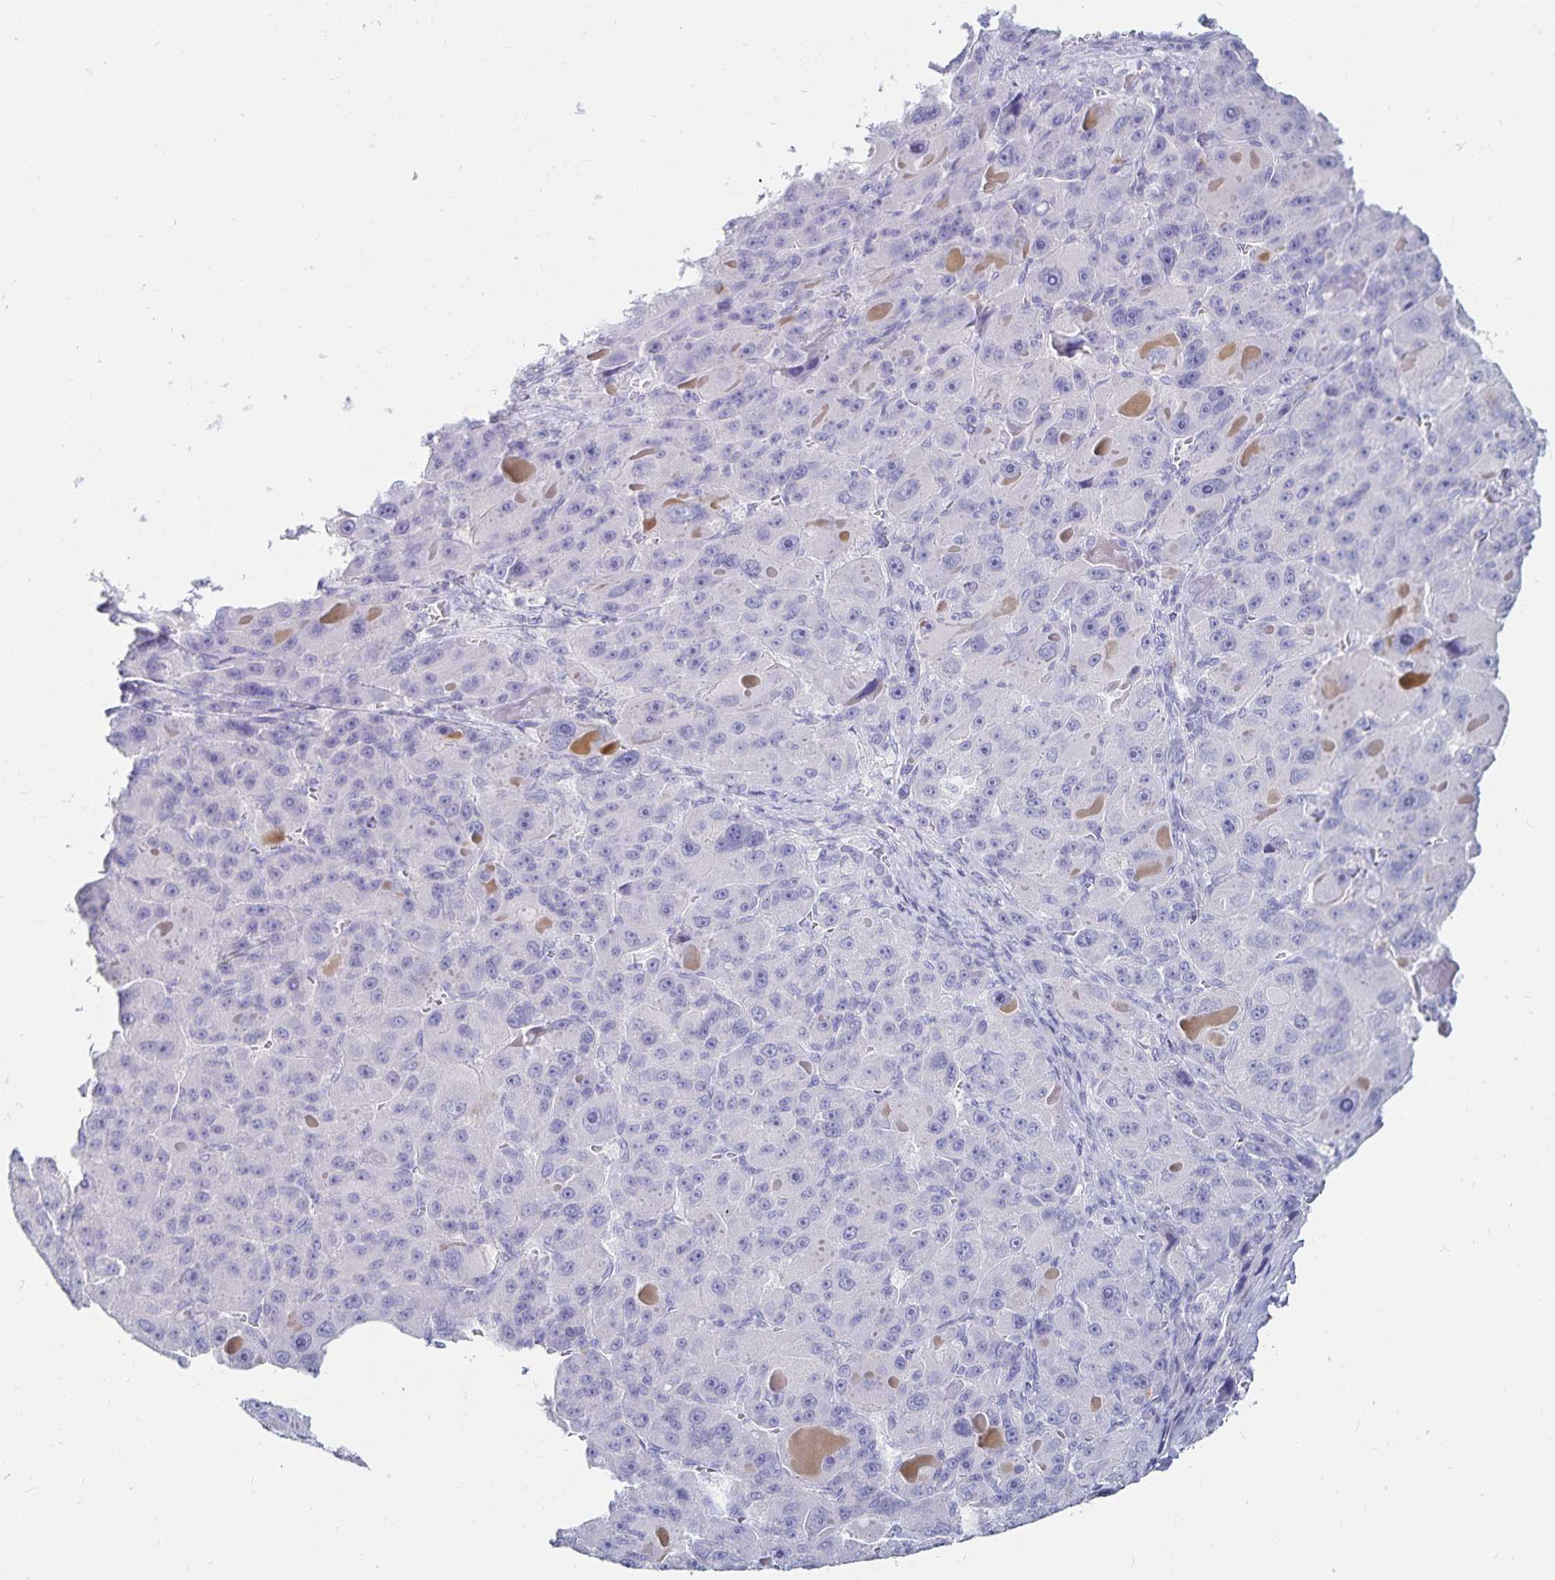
{"staining": {"intensity": "negative", "quantity": "none", "location": "none"}, "tissue": "liver cancer", "cell_type": "Tumor cells", "image_type": "cancer", "snomed": [{"axis": "morphology", "description": "Carcinoma, Hepatocellular, NOS"}, {"axis": "topography", "description": "Liver"}], "caption": "DAB immunohistochemical staining of human hepatocellular carcinoma (liver) reveals no significant positivity in tumor cells.", "gene": "TNIP1", "patient": {"sex": "male", "age": 76}}